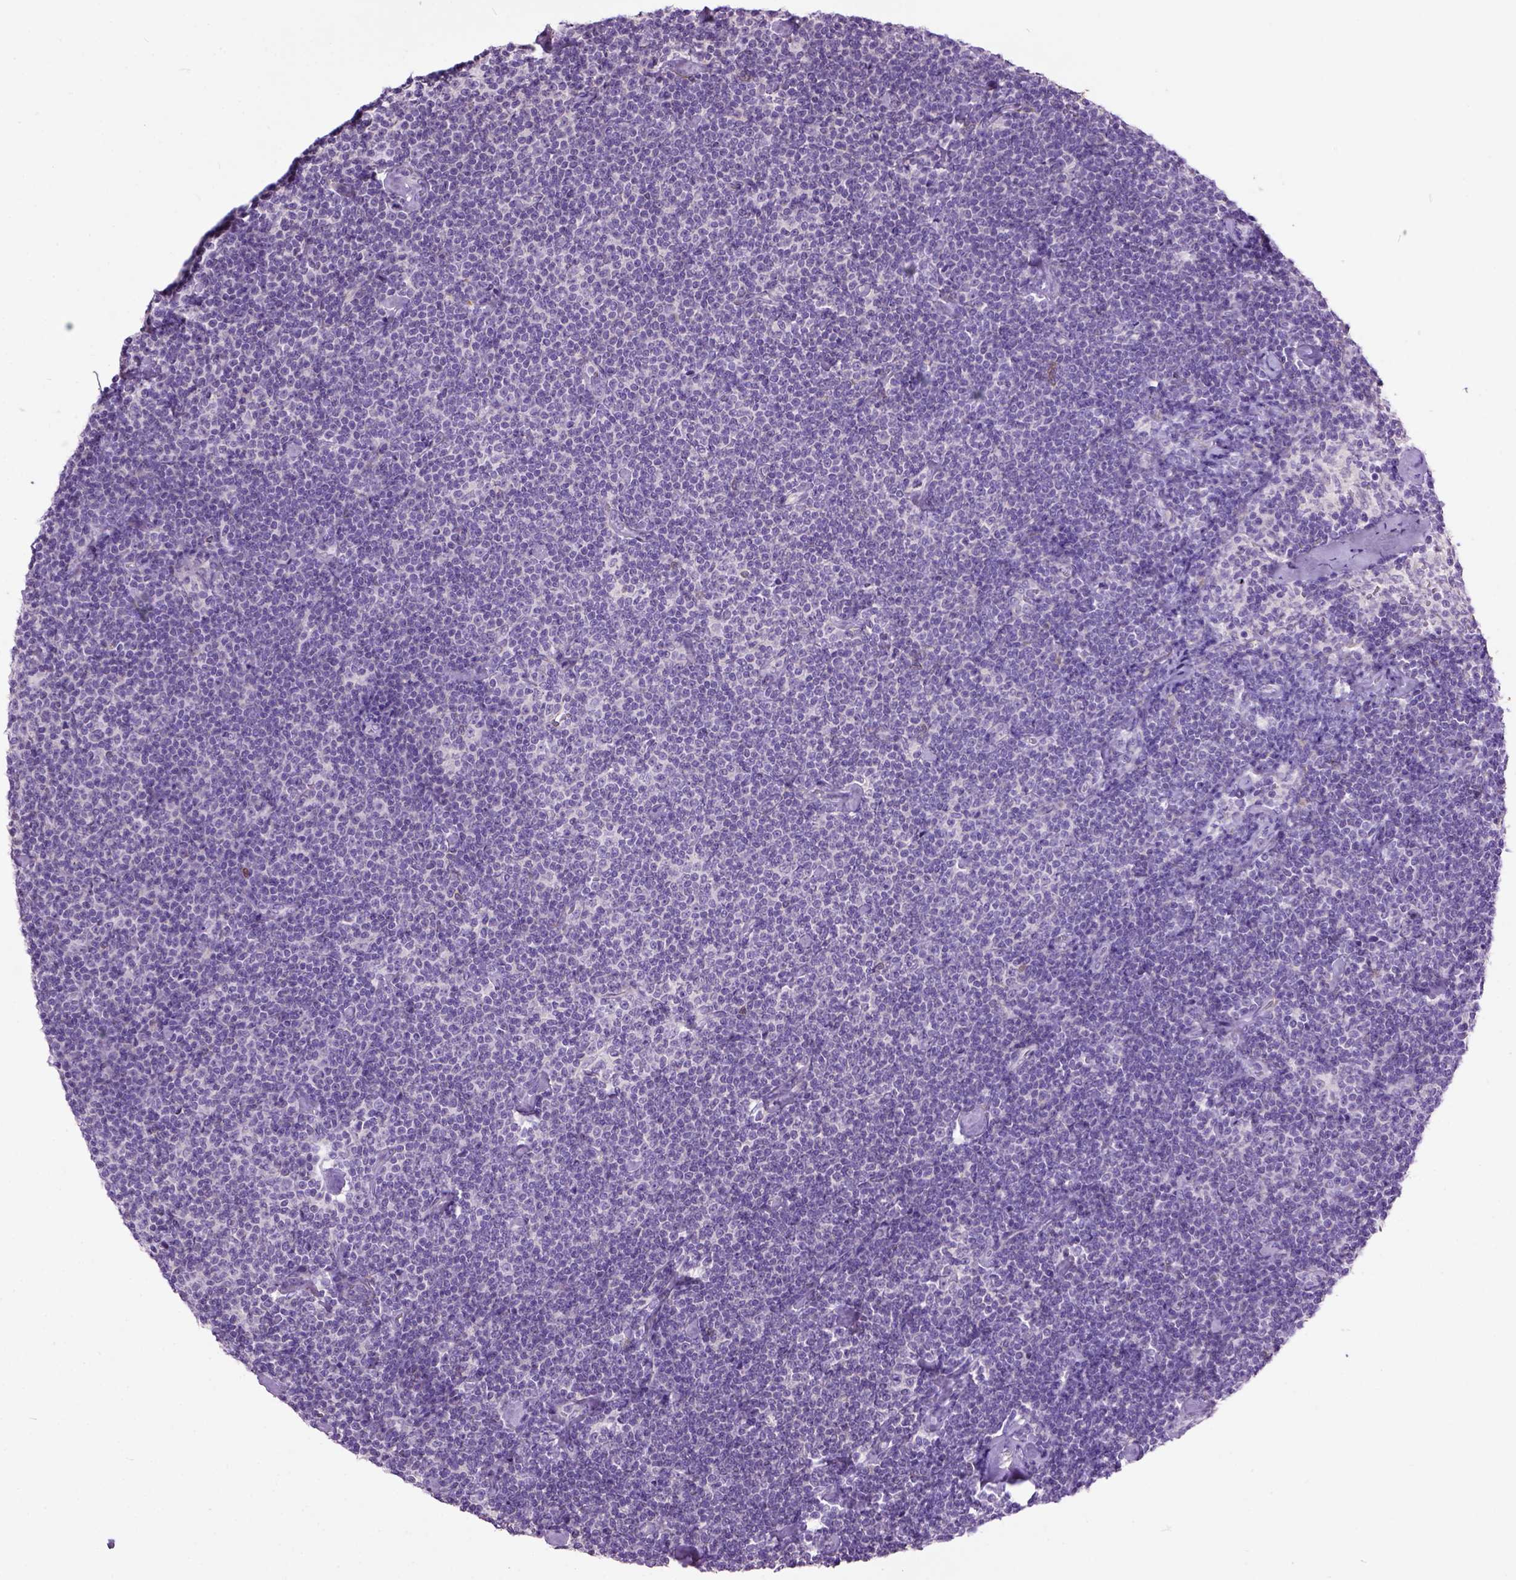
{"staining": {"intensity": "negative", "quantity": "none", "location": "none"}, "tissue": "lymphoma", "cell_type": "Tumor cells", "image_type": "cancer", "snomed": [{"axis": "morphology", "description": "Malignant lymphoma, non-Hodgkin's type, Low grade"}, {"axis": "topography", "description": "Lymph node"}], "caption": "Low-grade malignant lymphoma, non-Hodgkin's type was stained to show a protein in brown. There is no significant positivity in tumor cells.", "gene": "MAPT", "patient": {"sex": "male", "age": 81}}